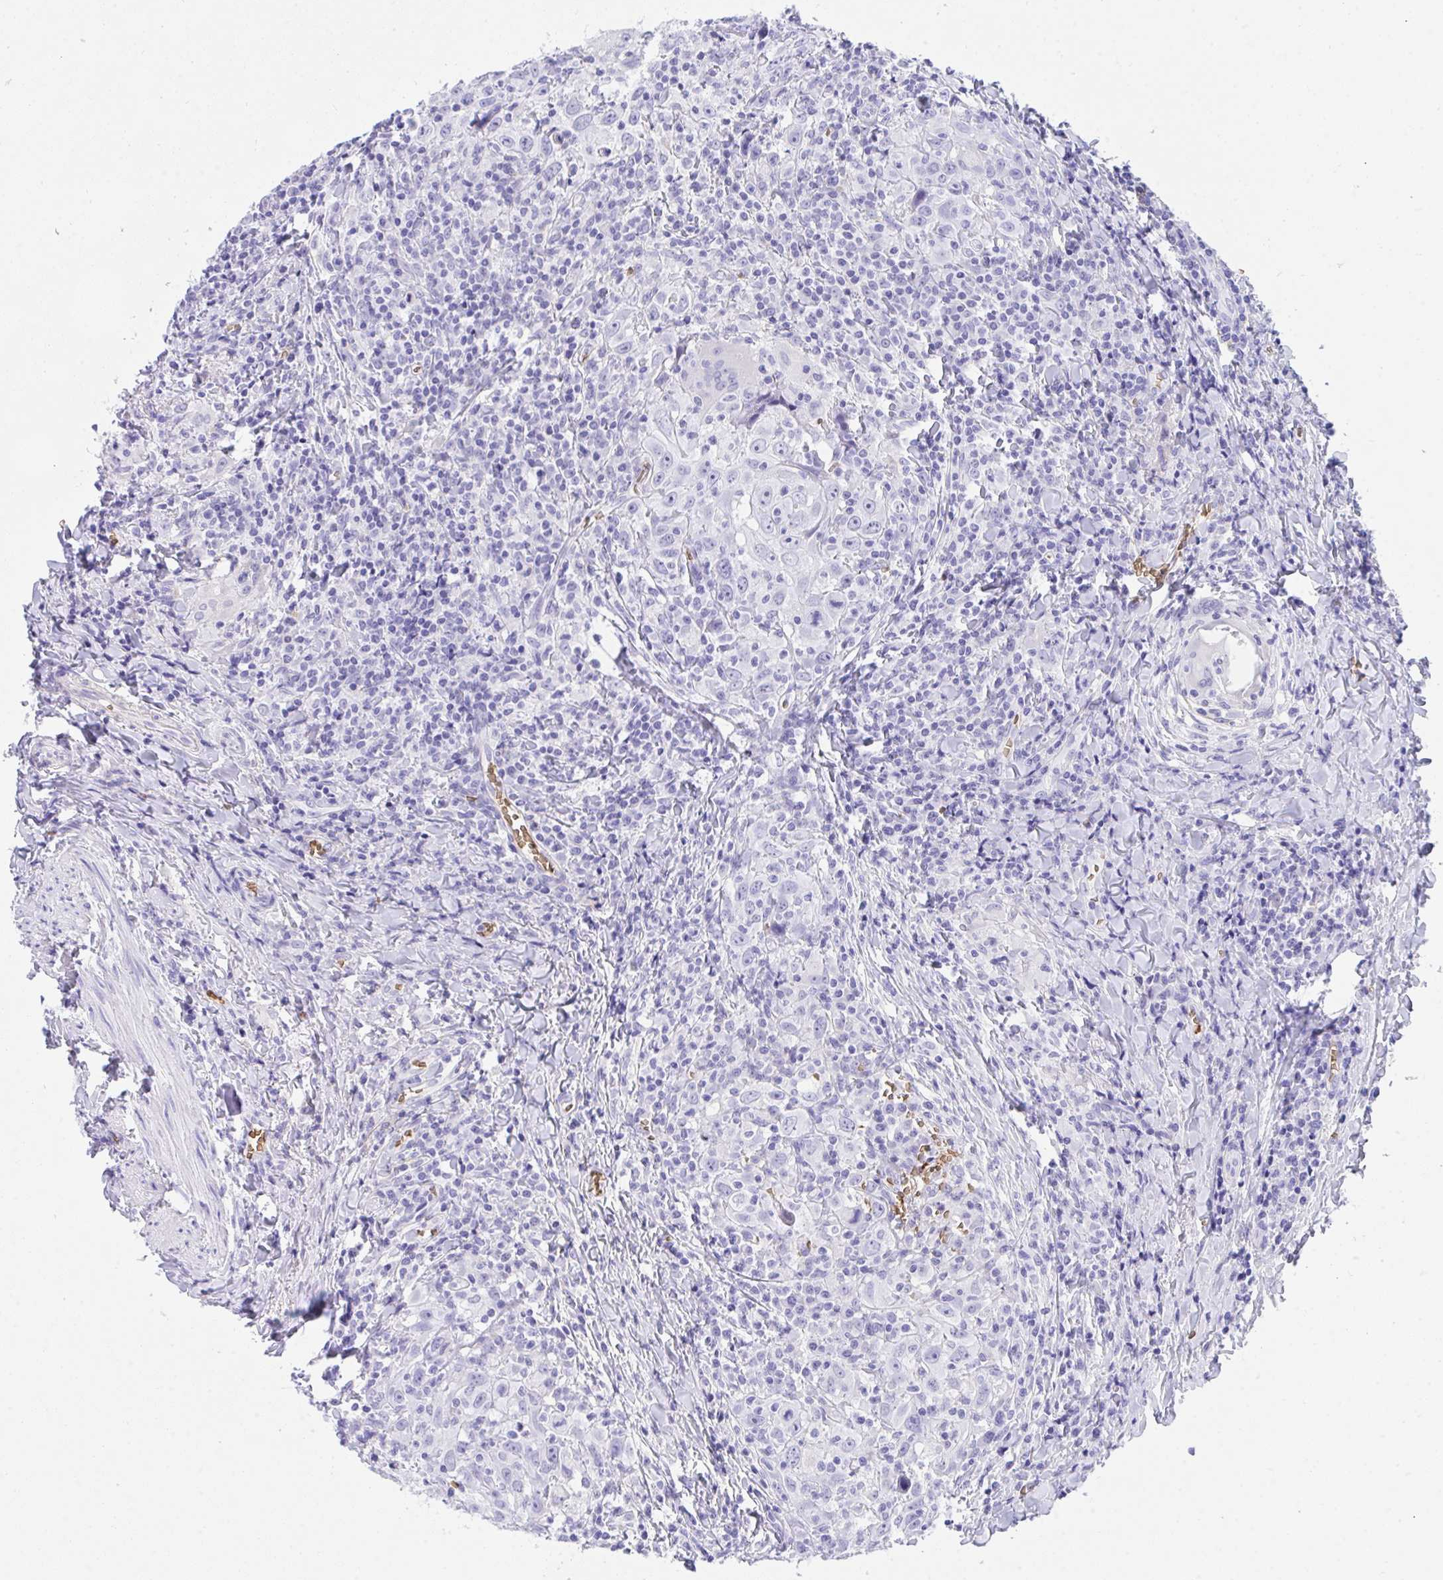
{"staining": {"intensity": "negative", "quantity": "none", "location": "none"}, "tissue": "head and neck cancer", "cell_type": "Tumor cells", "image_type": "cancer", "snomed": [{"axis": "morphology", "description": "Squamous cell carcinoma, NOS"}, {"axis": "topography", "description": "Head-Neck"}], "caption": "High power microscopy histopathology image of an immunohistochemistry micrograph of head and neck cancer (squamous cell carcinoma), revealing no significant positivity in tumor cells.", "gene": "ANK1", "patient": {"sex": "female", "age": 95}}